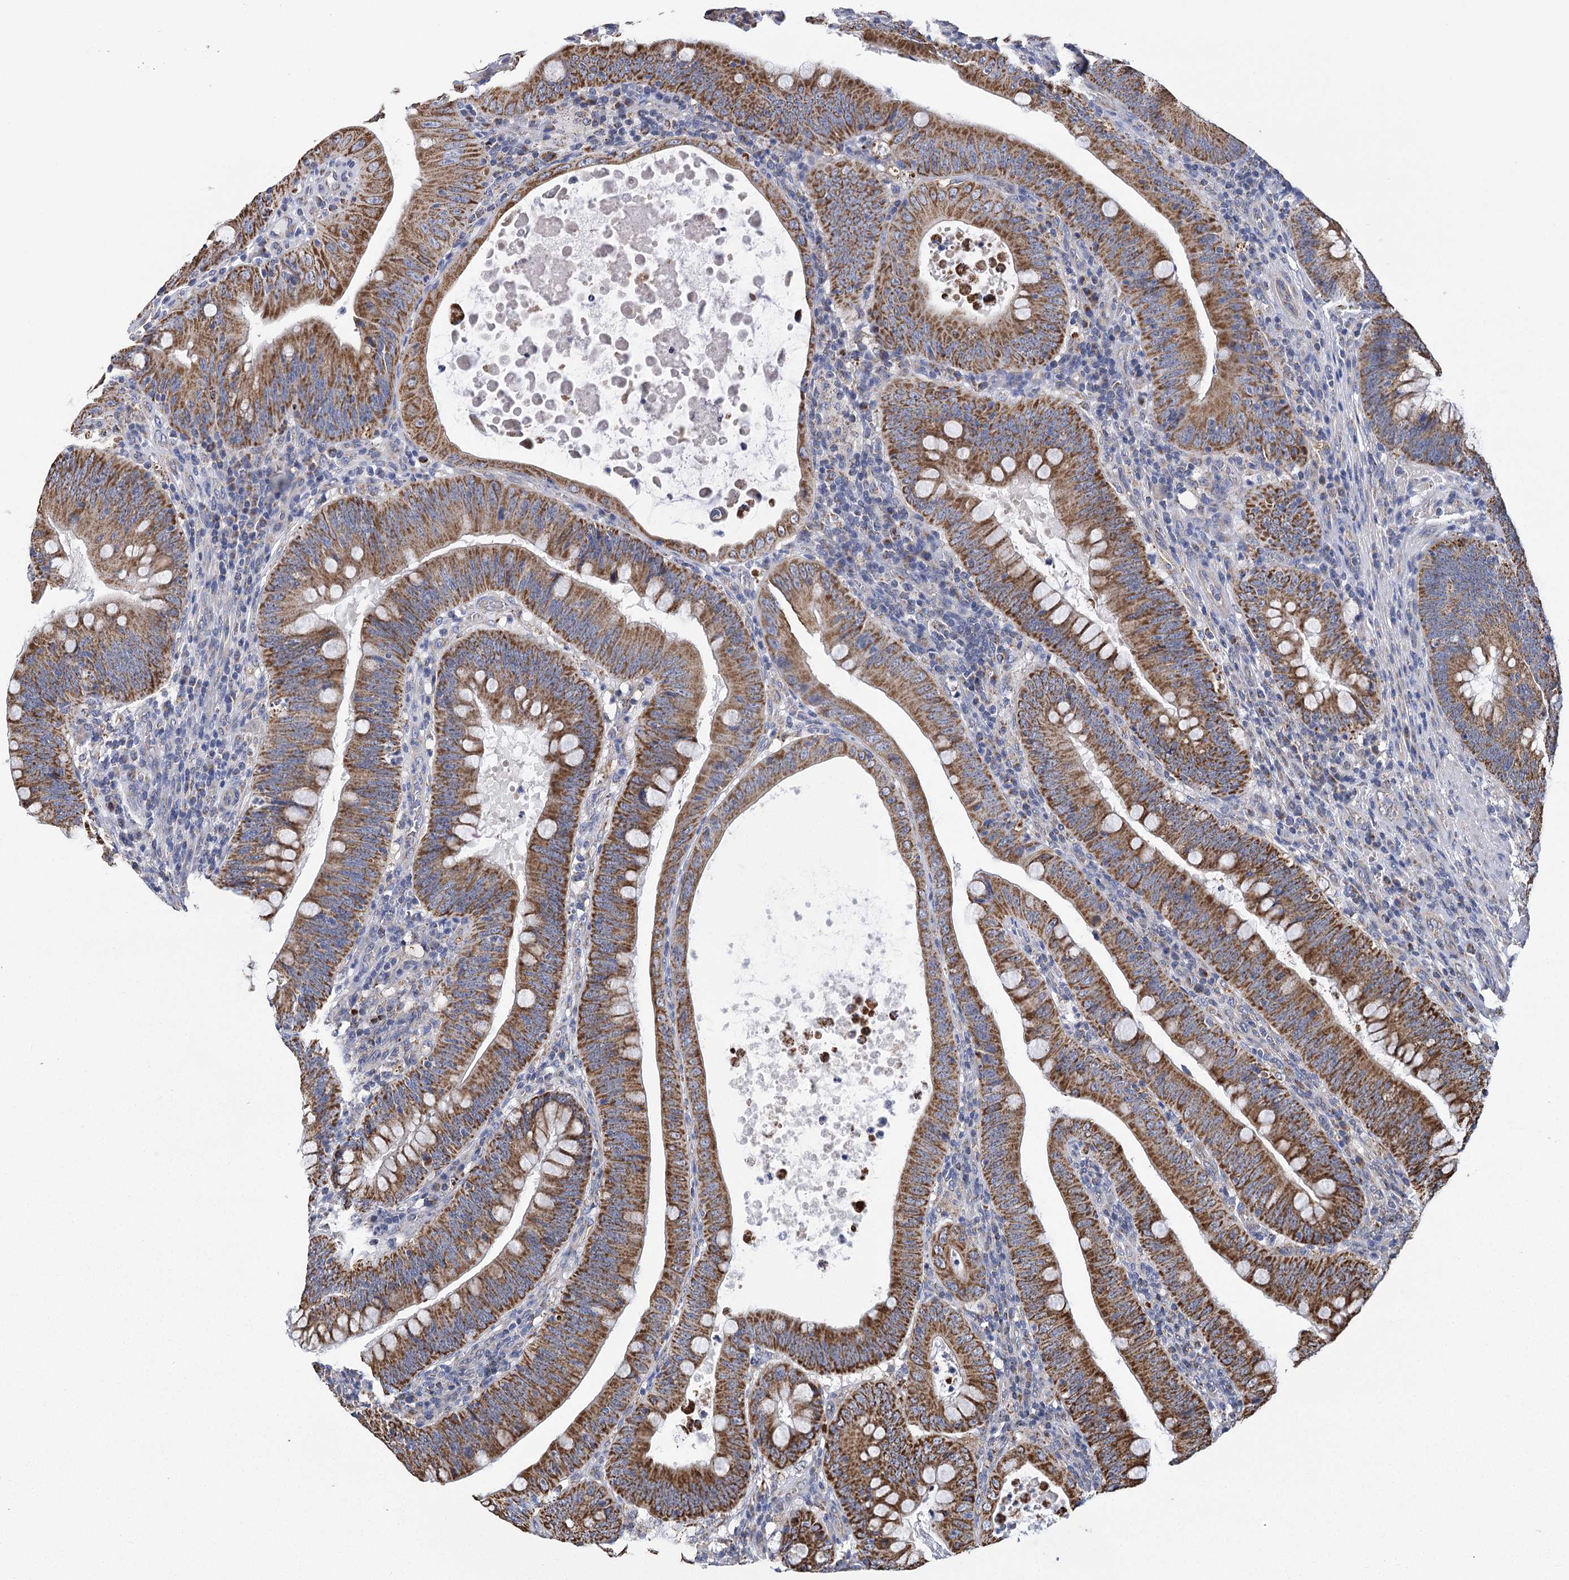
{"staining": {"intensity": "moderate", "quantity": ">75%", "location": "cytoplasmic/membranous"}, "tissue": "colorectal cancer", "cell_type": "Tumor cells", "image_type": "cancer", "snomed": [{"axis": "morphology", "description": "Normal tissue, NOS"}, {"axis": "topography", "description": "Colon"}], "caption": "The micrograph displays staining of colorectal cancer, revealing moderate cytoplasmic/membranous protein expression (brown color) within tumor cells.", "gene": "CCDC73", "patient": {"sex": "female", "age": 82}}